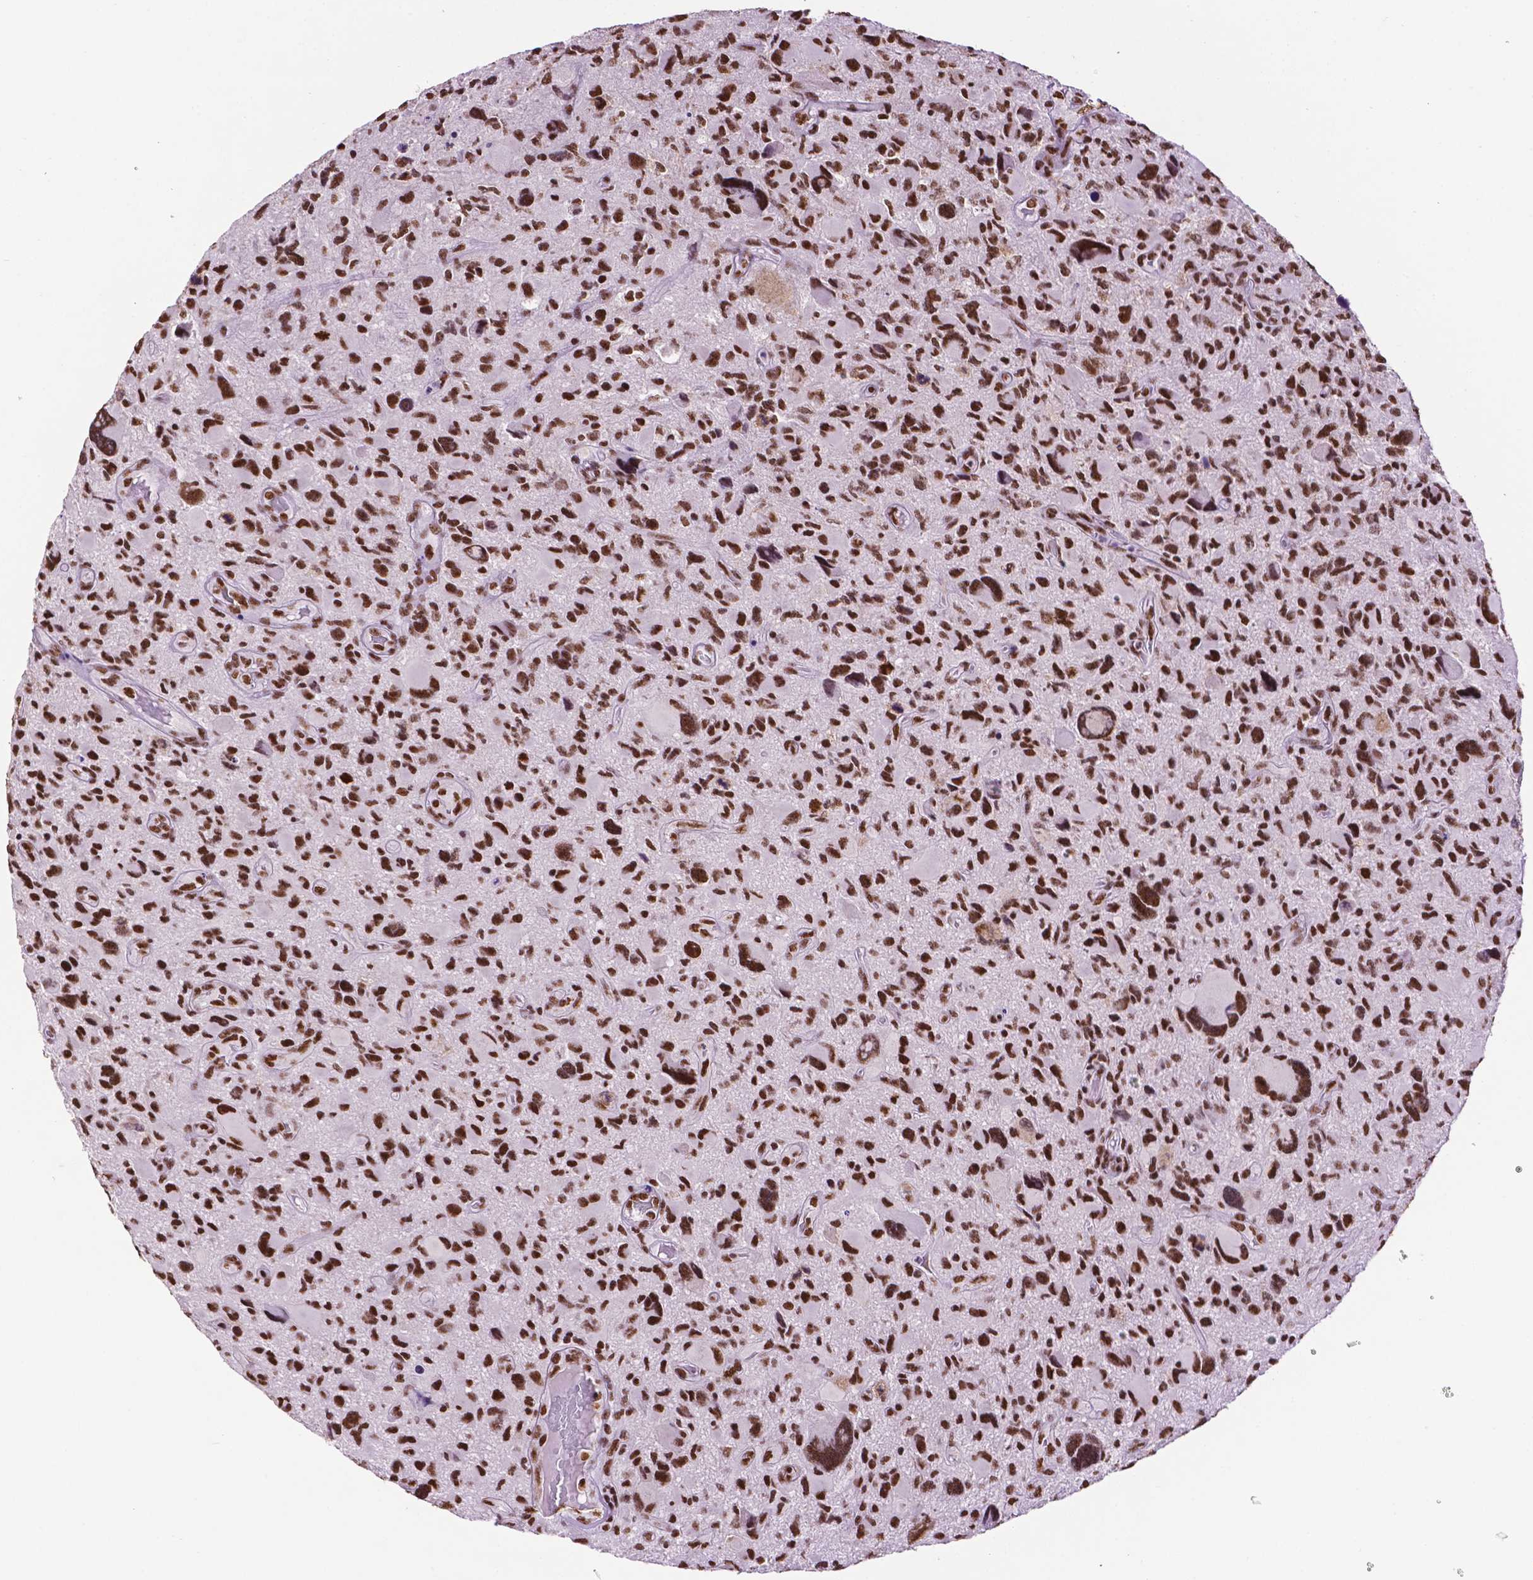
{"staining": {"intensity": "strong", "quantity": ">75%", "location": "nuclear"}, "tissue": "glioma", "cell_type": "Tumor cells", "image_type": "cancer", "snomed": [{"axis": "morphology", "description": "Glioma, malignant, NOS"}, {"axis": "morphology", "description": "Glioma, malignant, High grade"}, {"axis": "topography", "description": "Brain"}], "caption": "Protein analysis of glioma tissue reveals strong nuclear expression in approximately >75% of tumor cells.", "gene": "CCAR2", "patient": {"sex": "female", "age": 71}}